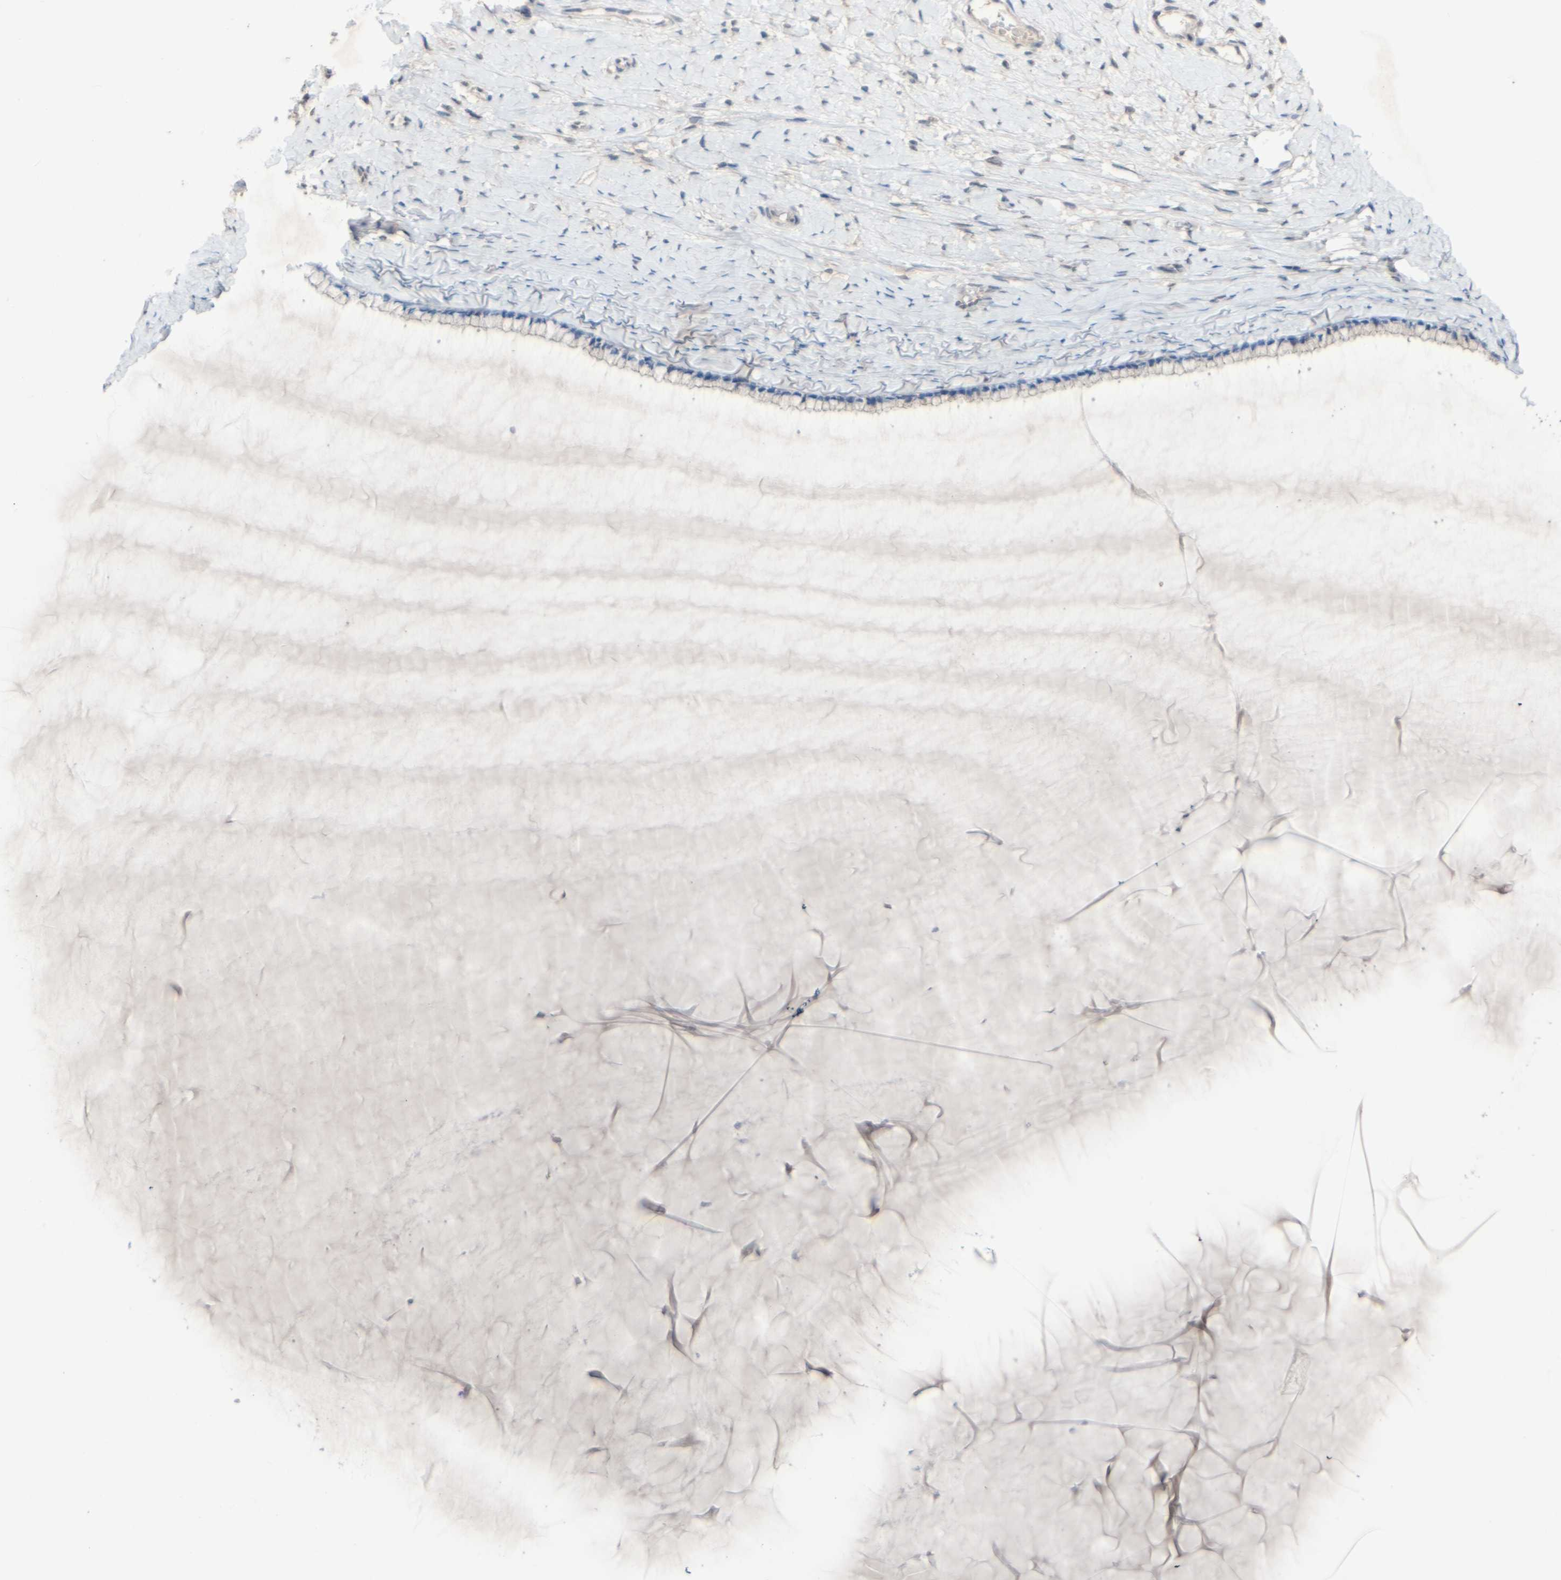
{"staining": {"intensity": "negative", "quantity": "none", "location": "none"}, "tissue": "cervix", "cell_type": "Glandular cells", "image_type": "normal", "snomed": [{"axis": "morphology", "description": "Normal tissue, NOS"}, {"axis": "topography", "description": "Cervix"}], "caption": "Histopathology image shows no protein expression in glandular cells of unremarkable cervix. (Brightfield microscopy of DAB (3,3'-diaminobenzidine) immunohistochemistry (IHC) at high magnification).", "gene": "CDCP1", "patient": {"sex": "female", "age": 39}}